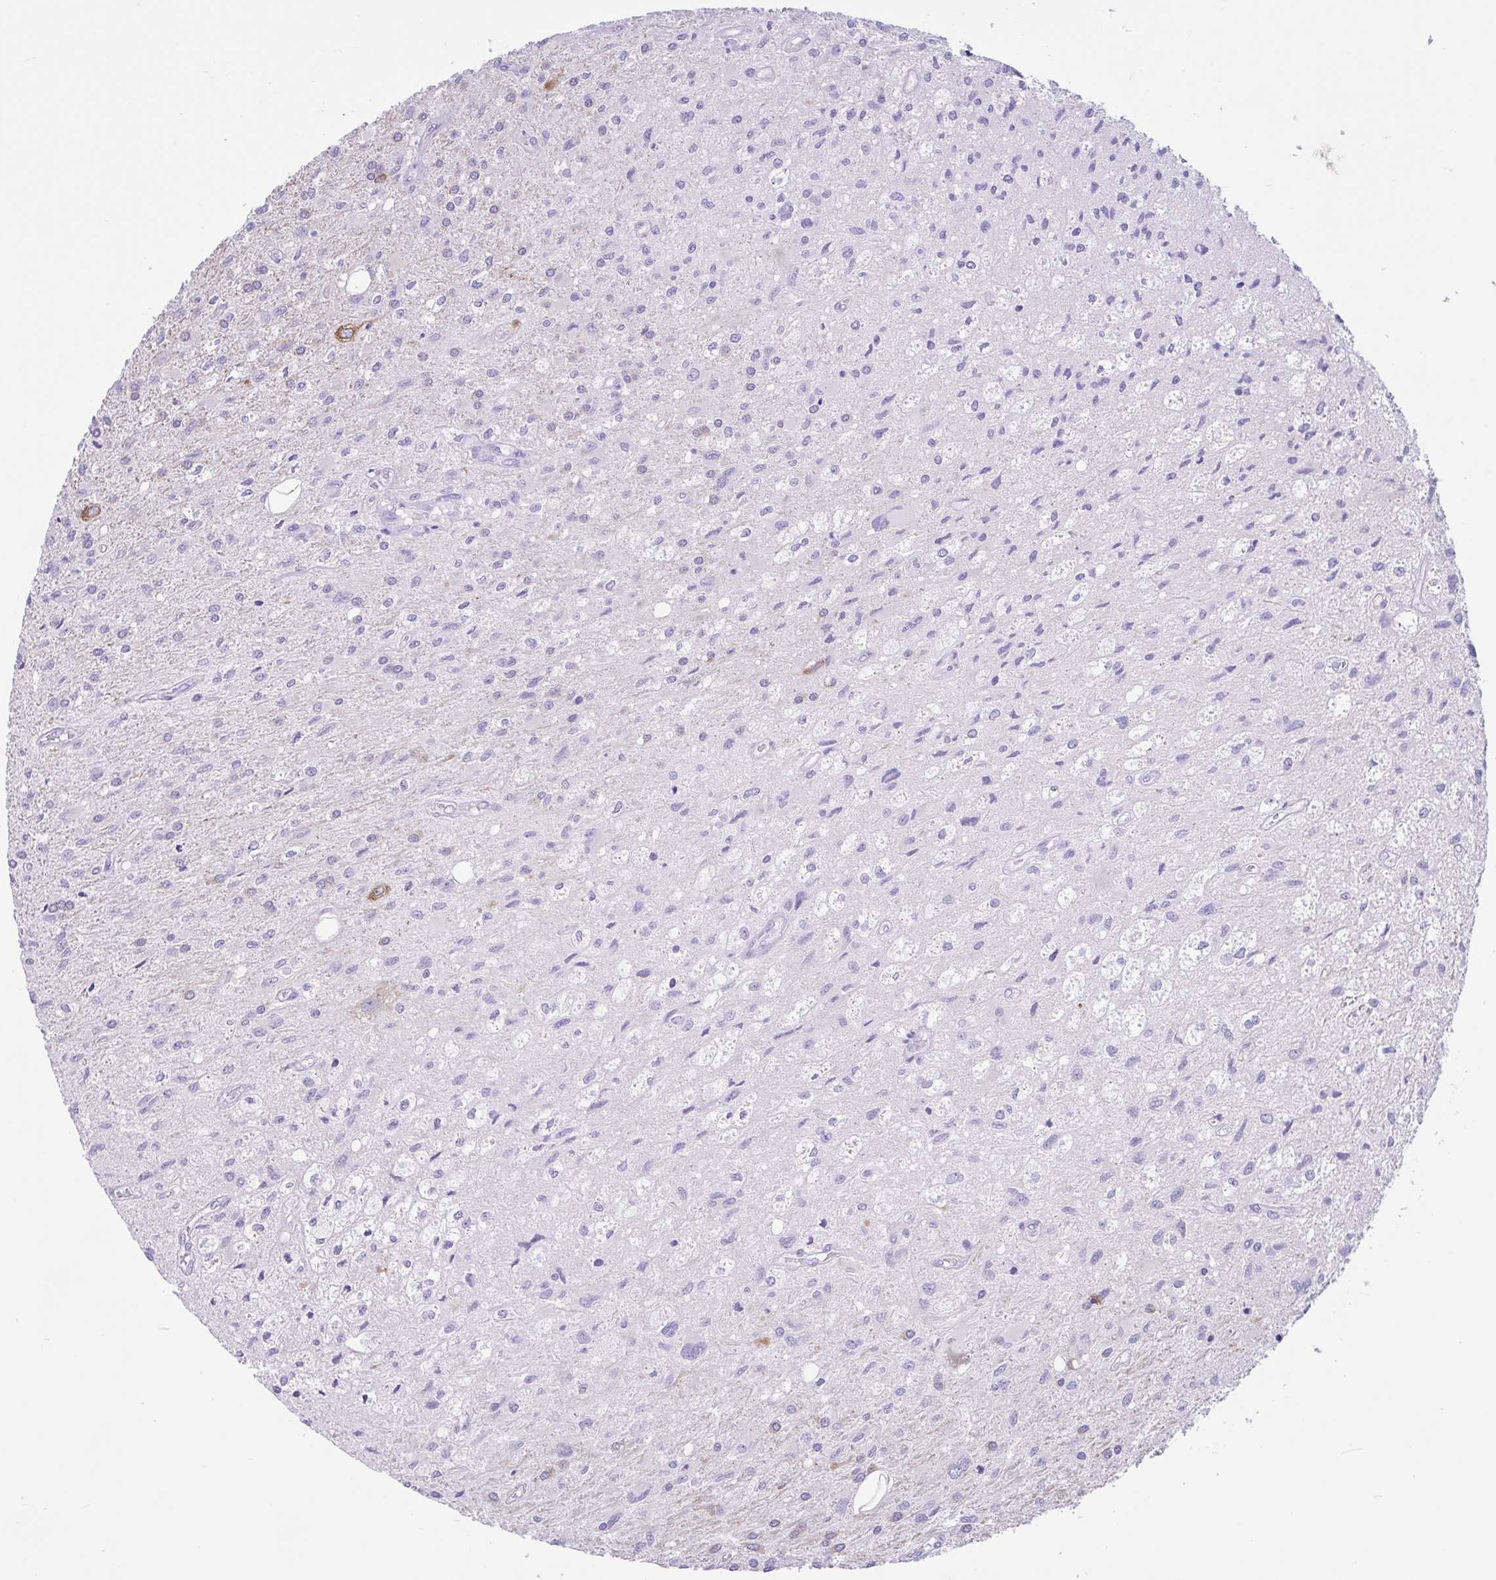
{"staining": {"intensity": "negative", "quantity": "none", "location": "none"}, "tissue": "glioma", "cell_type": "Tumor cells", "image_type": "cancer", "snomed": [{"axis": "morphology", "description": "Glioma, malignant, High grade"}, {"axis": "topography", "description": "Brain"}], "caption": "IHC of malignant high-grade glioma exhibits no staining in tumor cells.", "gene": "OR4N4", "patient": {"sex": "female", "age": 70}}